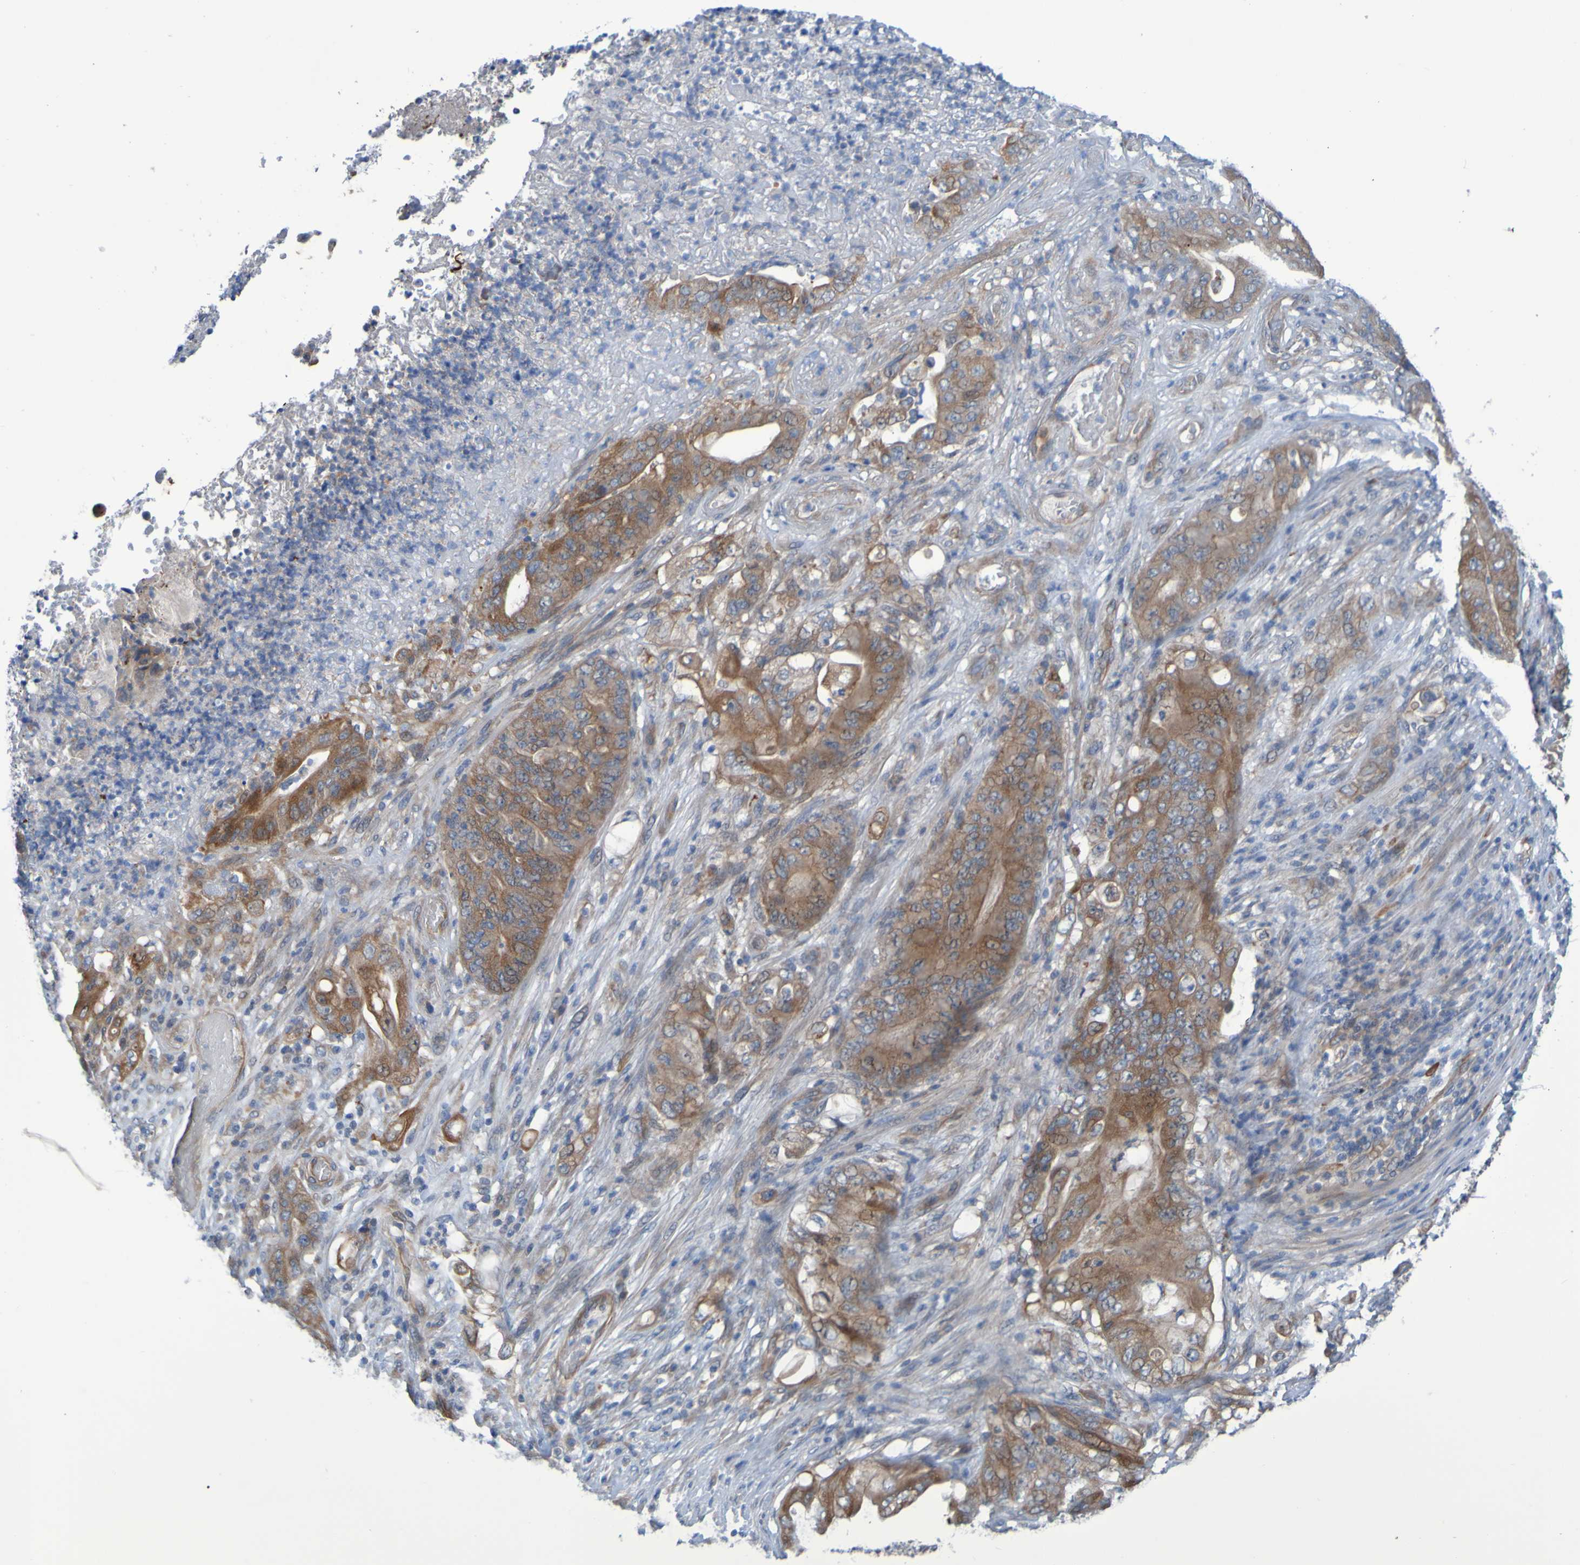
{"staining": {"intensity": "moderate", "quantity": ">75%", "location": "cytoplasmic/membranous"}, "tissue": "stomach cancer", "cell_type": "Tumor cells", "image_type": "cancer", "snomed": [{"axis": "morphology", "description": "Adenocarcinoma, NOS"}, {"axis": "topography", "description": "Stomach"}], "caption": "Human adenocarcinoma (stomach) stained with a protein marker displays moderate staining in tumor cells.", "gene": "NPRL3", "patient": {"sex": "female", "age": 73}}